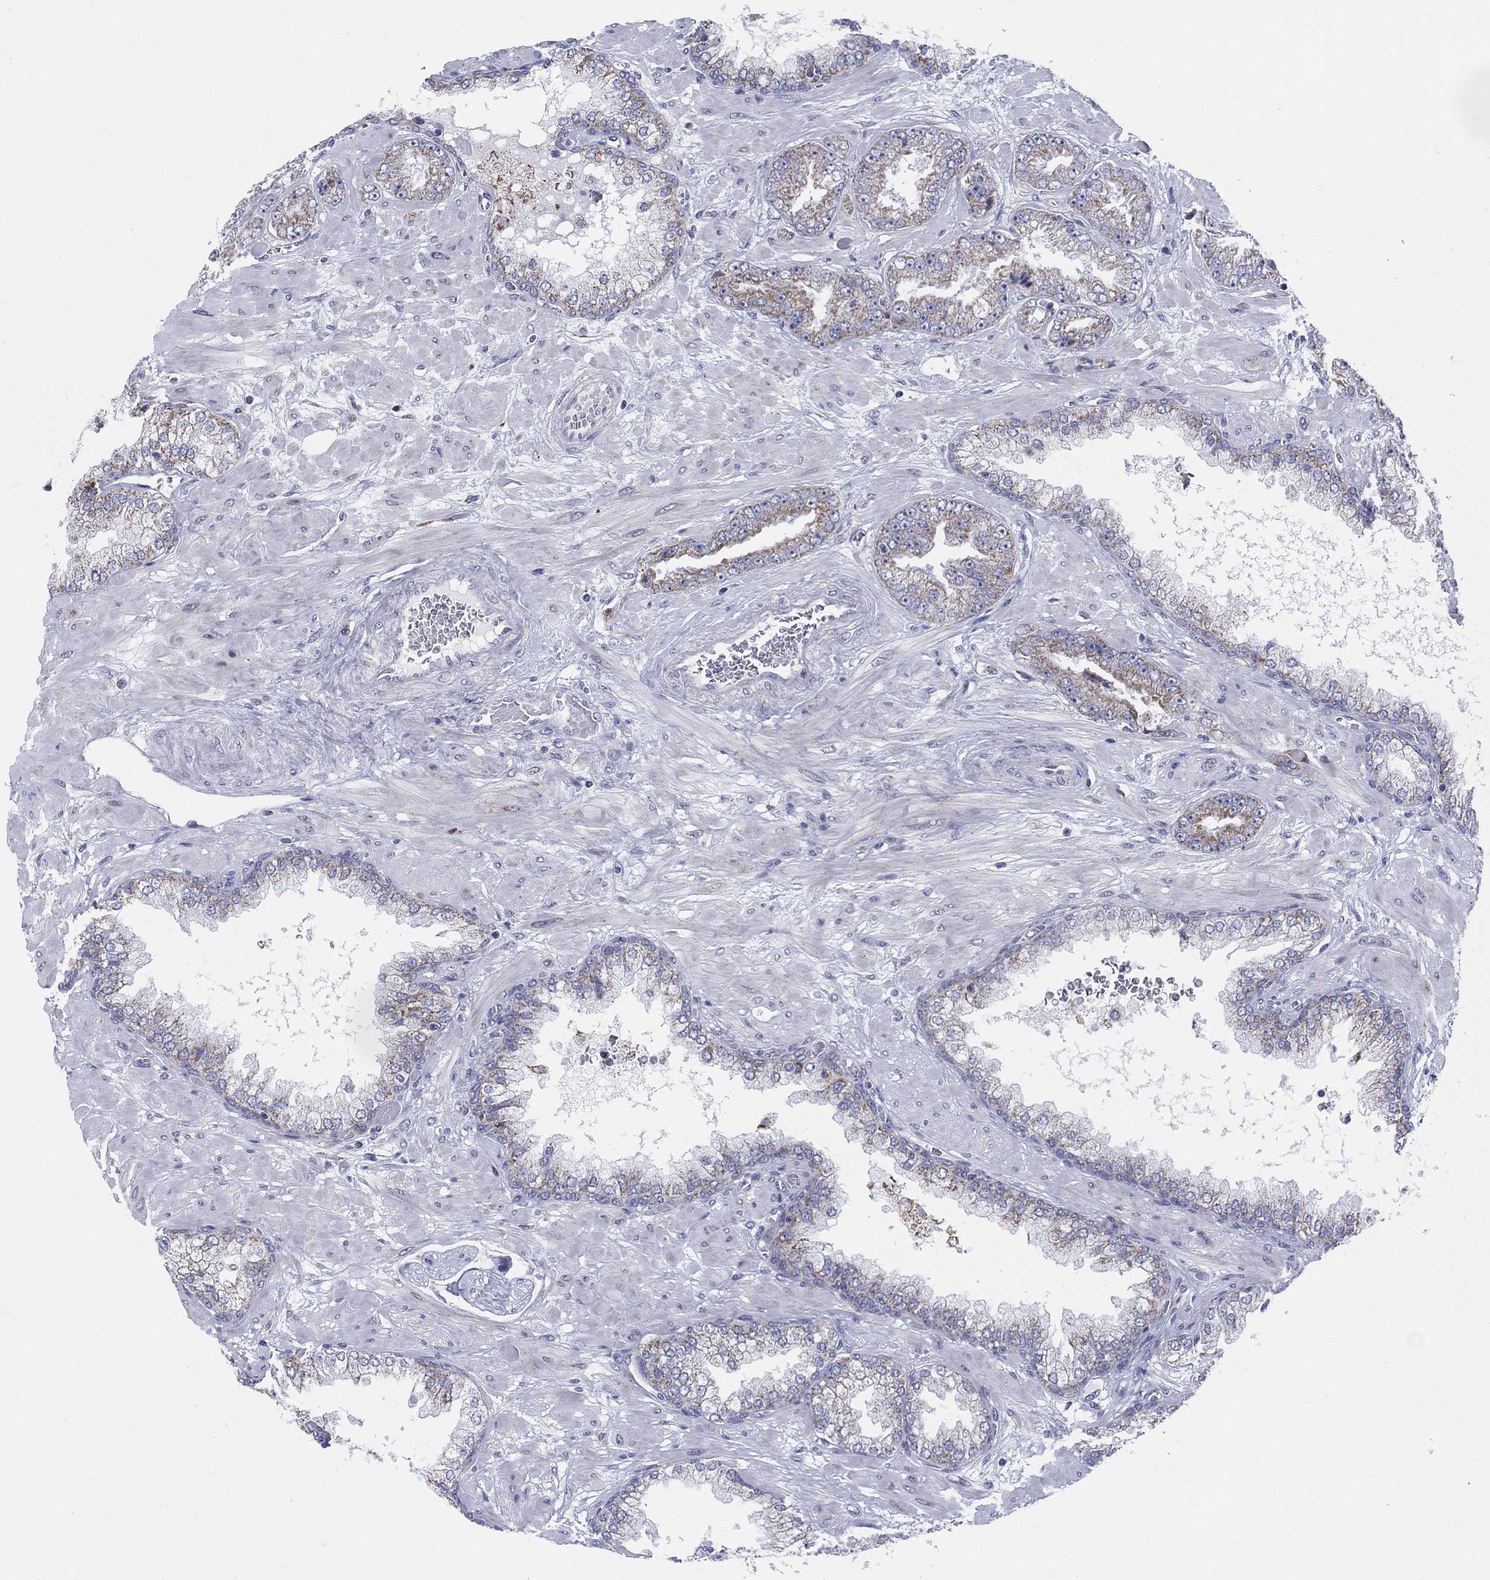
{"staining": {"intensity": "weak", "quantity": "25%-75%", "location": "cytoplasmic/membranous"}, "tissue": "prostate cancer", "cell_type": "Tumor cells", "image_type": "cancer", "snomed": [{"axis": "morphology", "description": "Adenocarcinoma, Low grade"}, {"axis": "topography", "description": "Prostate"}], "caption": "Weak cytoplasmic/membranous protein positivity is present in approximately 25%-75% of tumor cells in prostate cancer.", "gene": "KISS1R", "patient": {"sex": "male", "age": 57}}